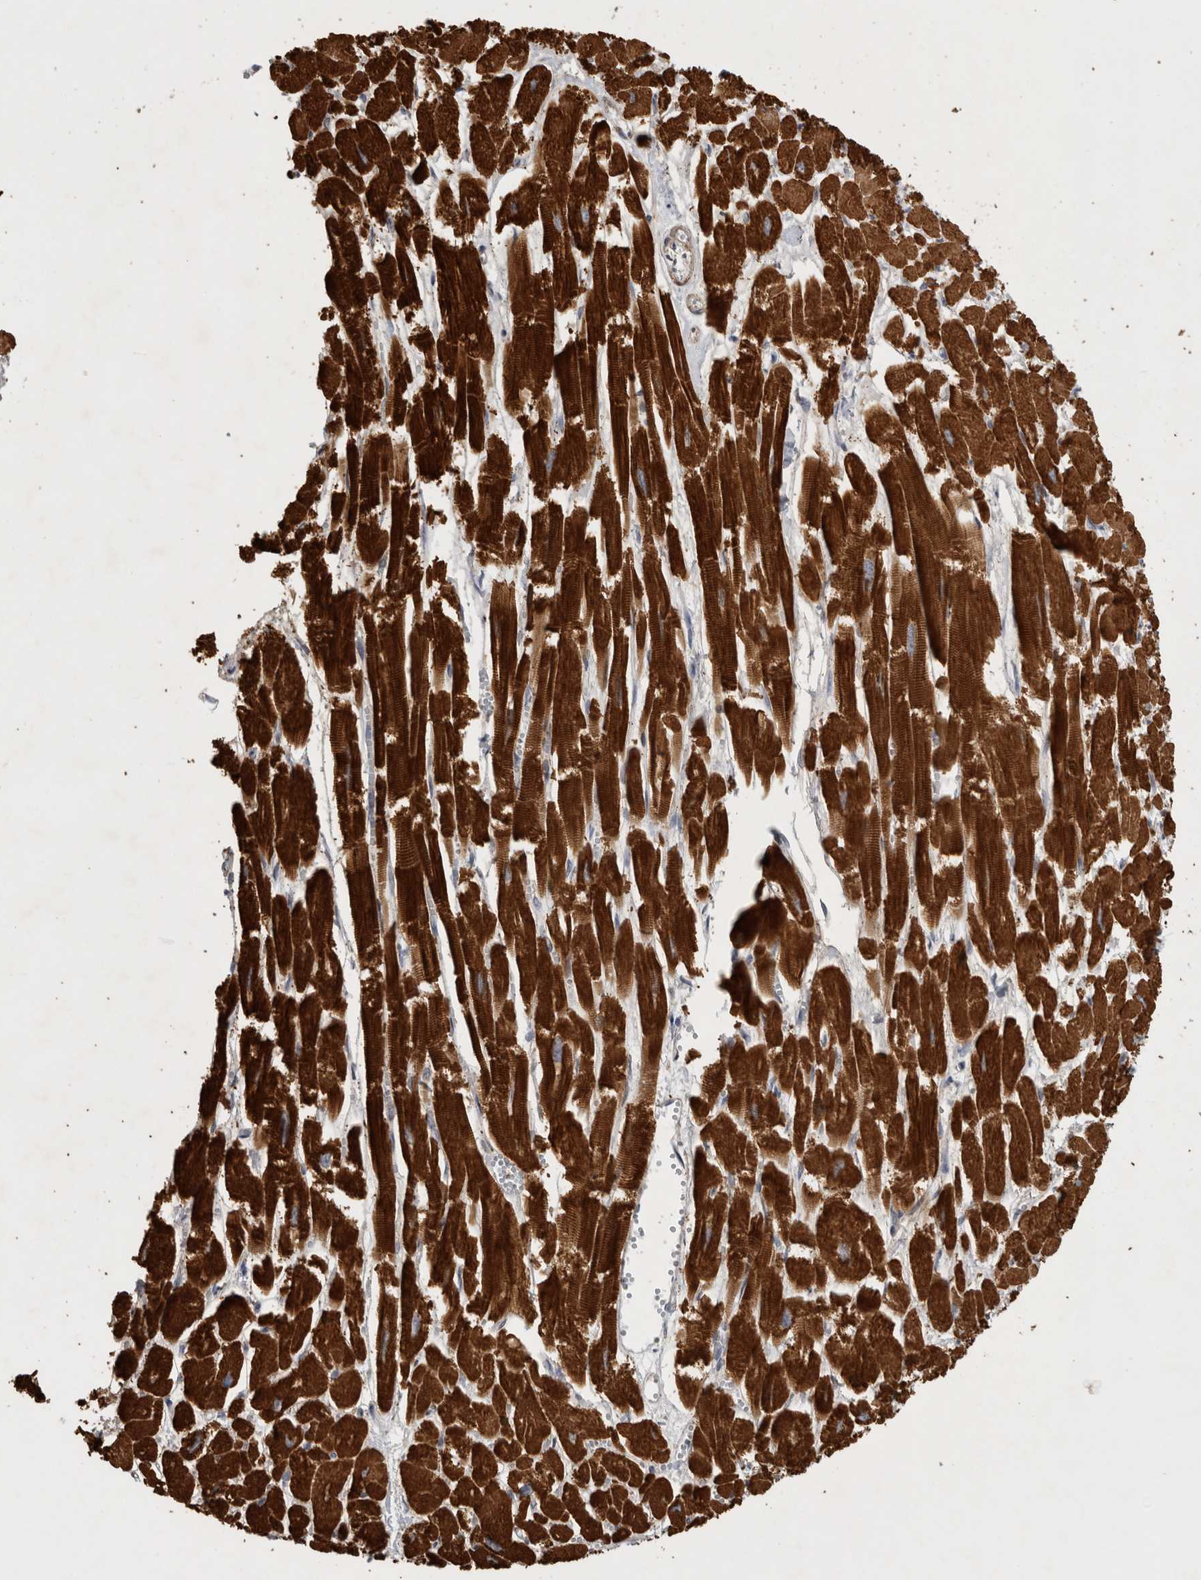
{"staining": {"intensity": "strong", "quantity": ">75%", "location": "cytoplasmic/membranous"}, "tissue": "heart muscle", "cell_type": "Cardiomyocytes", "image_type": "normal", "snomed": [{"axis": "morphology", "description": "Normal tissue, NOS"}, {"axis": "topography", "description": "Heart"}], "caption": "Benign heart muscle exhibits strong cytoplasmic/membranous positivity in about >75% of cardiomyocytes, visualized by immunohistochemistry.", "gene": "SFXN2", "patient": {"sex": "male", "age": 54}}